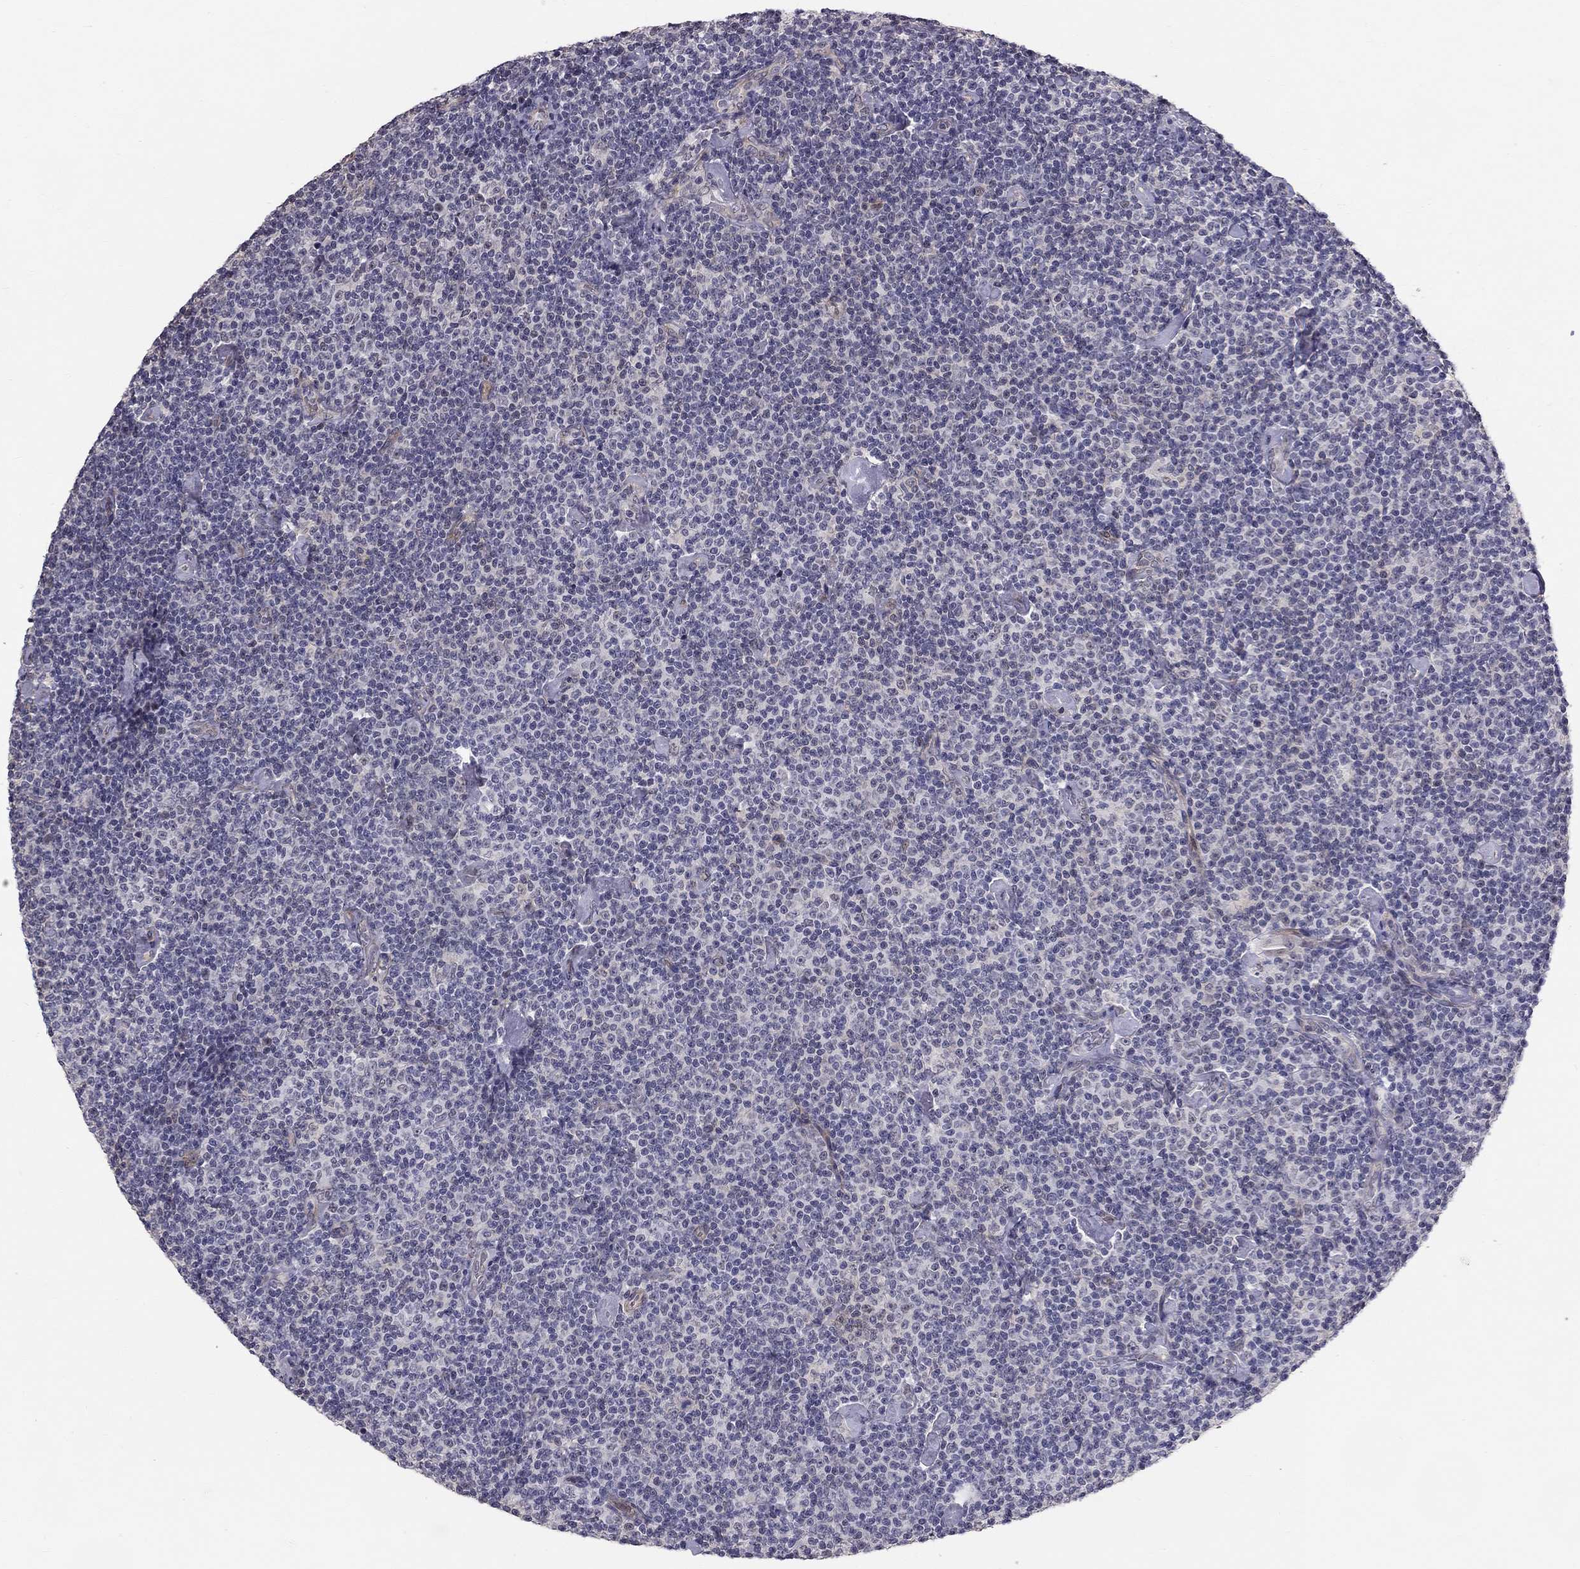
{"staining": {"intensity": "negative", "quantity": "none", "location": "none"}, "tissue": "lymphoma", "cell_type": "Tumor cells", "image_type": "cancer", "snomed": [{"axis": "morphology", "description": "Malignant lymphoma, non-Hodgkin's type, Low grade"}, {"axis": "topography", "description": "Lymph node"}], "caption": "Tumor cells are negative for protein expression in human malignant lymphoma, non-Hodgkin's type (low-grade).", "gene": "GJB4", "patient": {"sex": "male", "age": 81}}